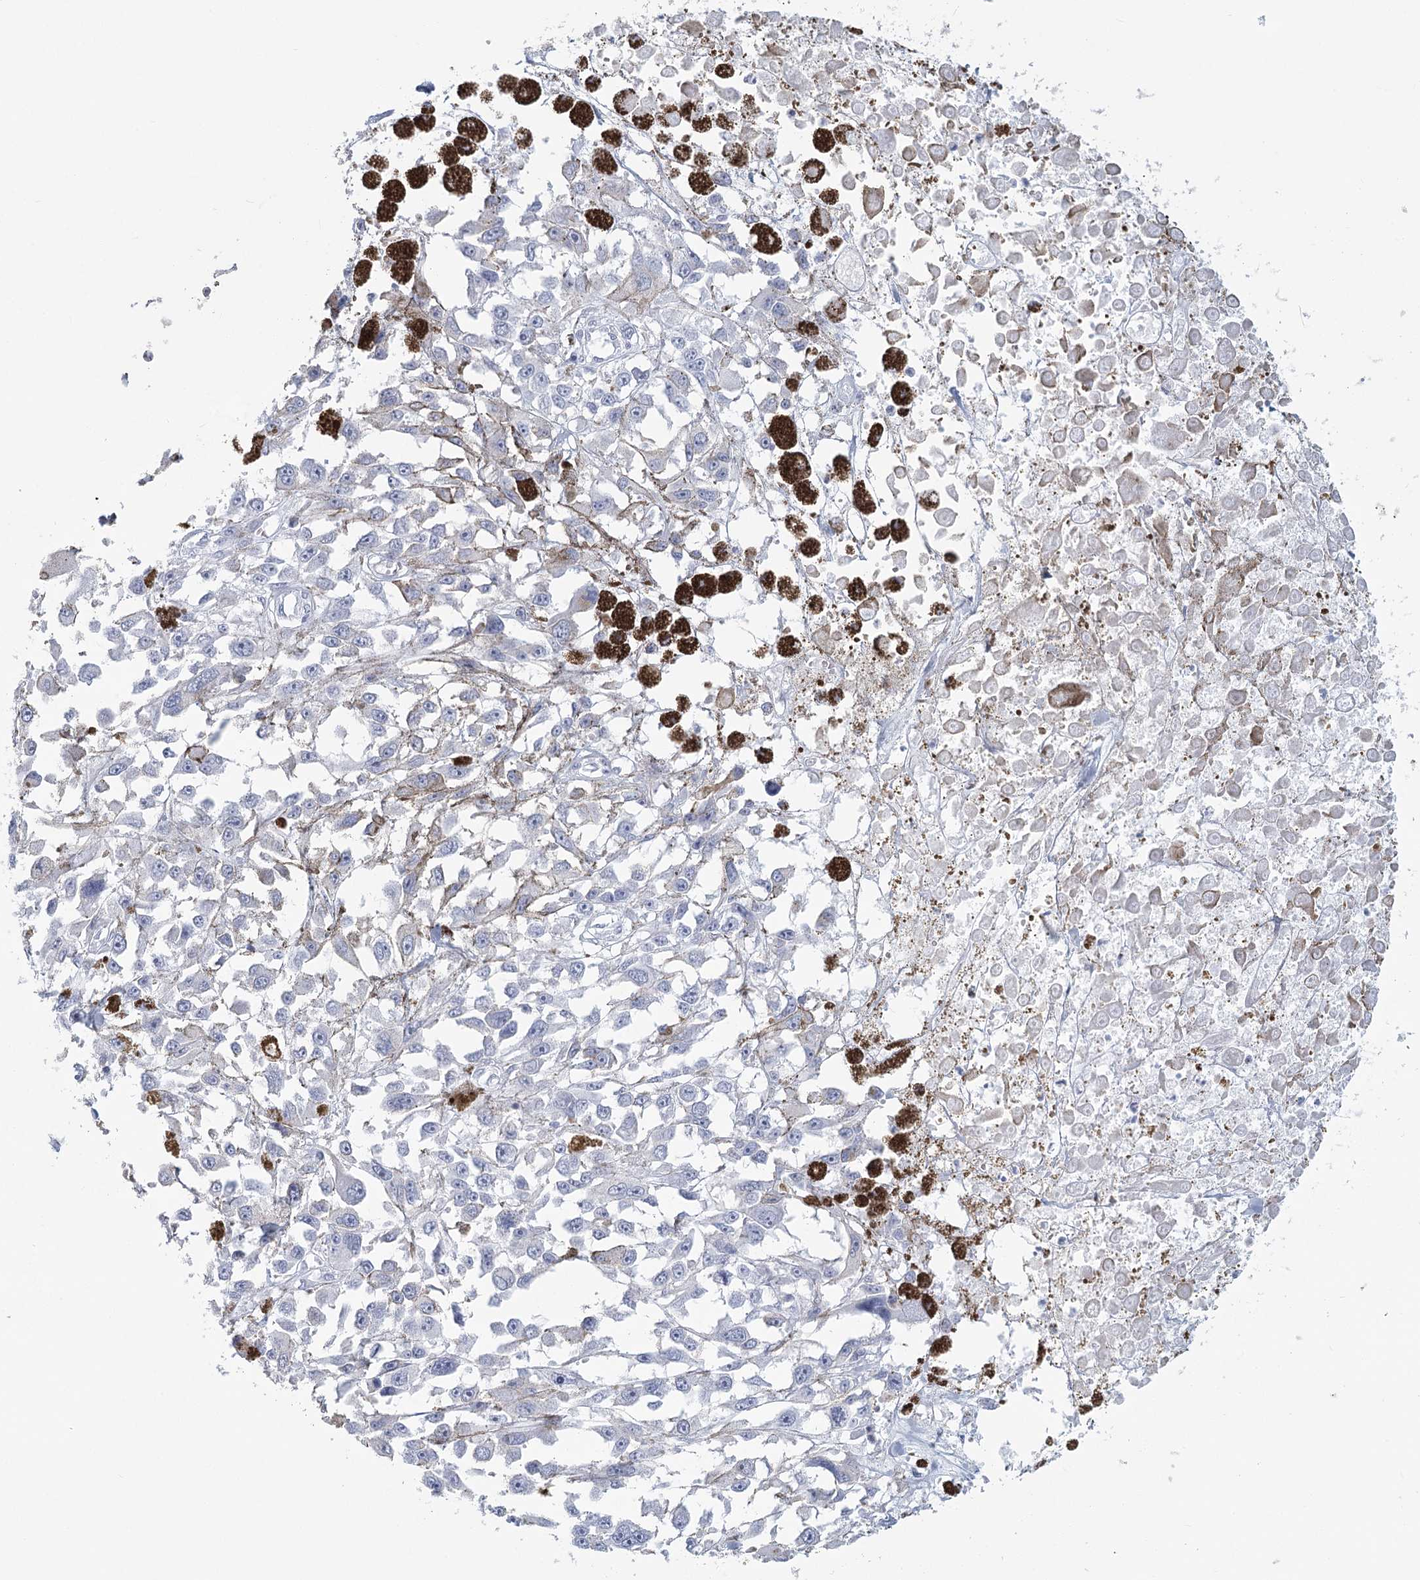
{"staining": {"intensity": "negative", "quantity": "none", "location": "none"}, "tissue": "melanoma", "cell_type": "Tumor cells", "image_type": "cancer", "snomed": [{"axis": "morphology", "description": "Malignant melanoma, Metastatic site"}, {"axis": "topography", "description": "Lymph node"}], "caption": "Malignant melanoma (metastatic site) stained for a protein using IHC reveals no expression tumor cells.", "gene": "WNT8B", "patient": {"sex": "male", "age": 59}}